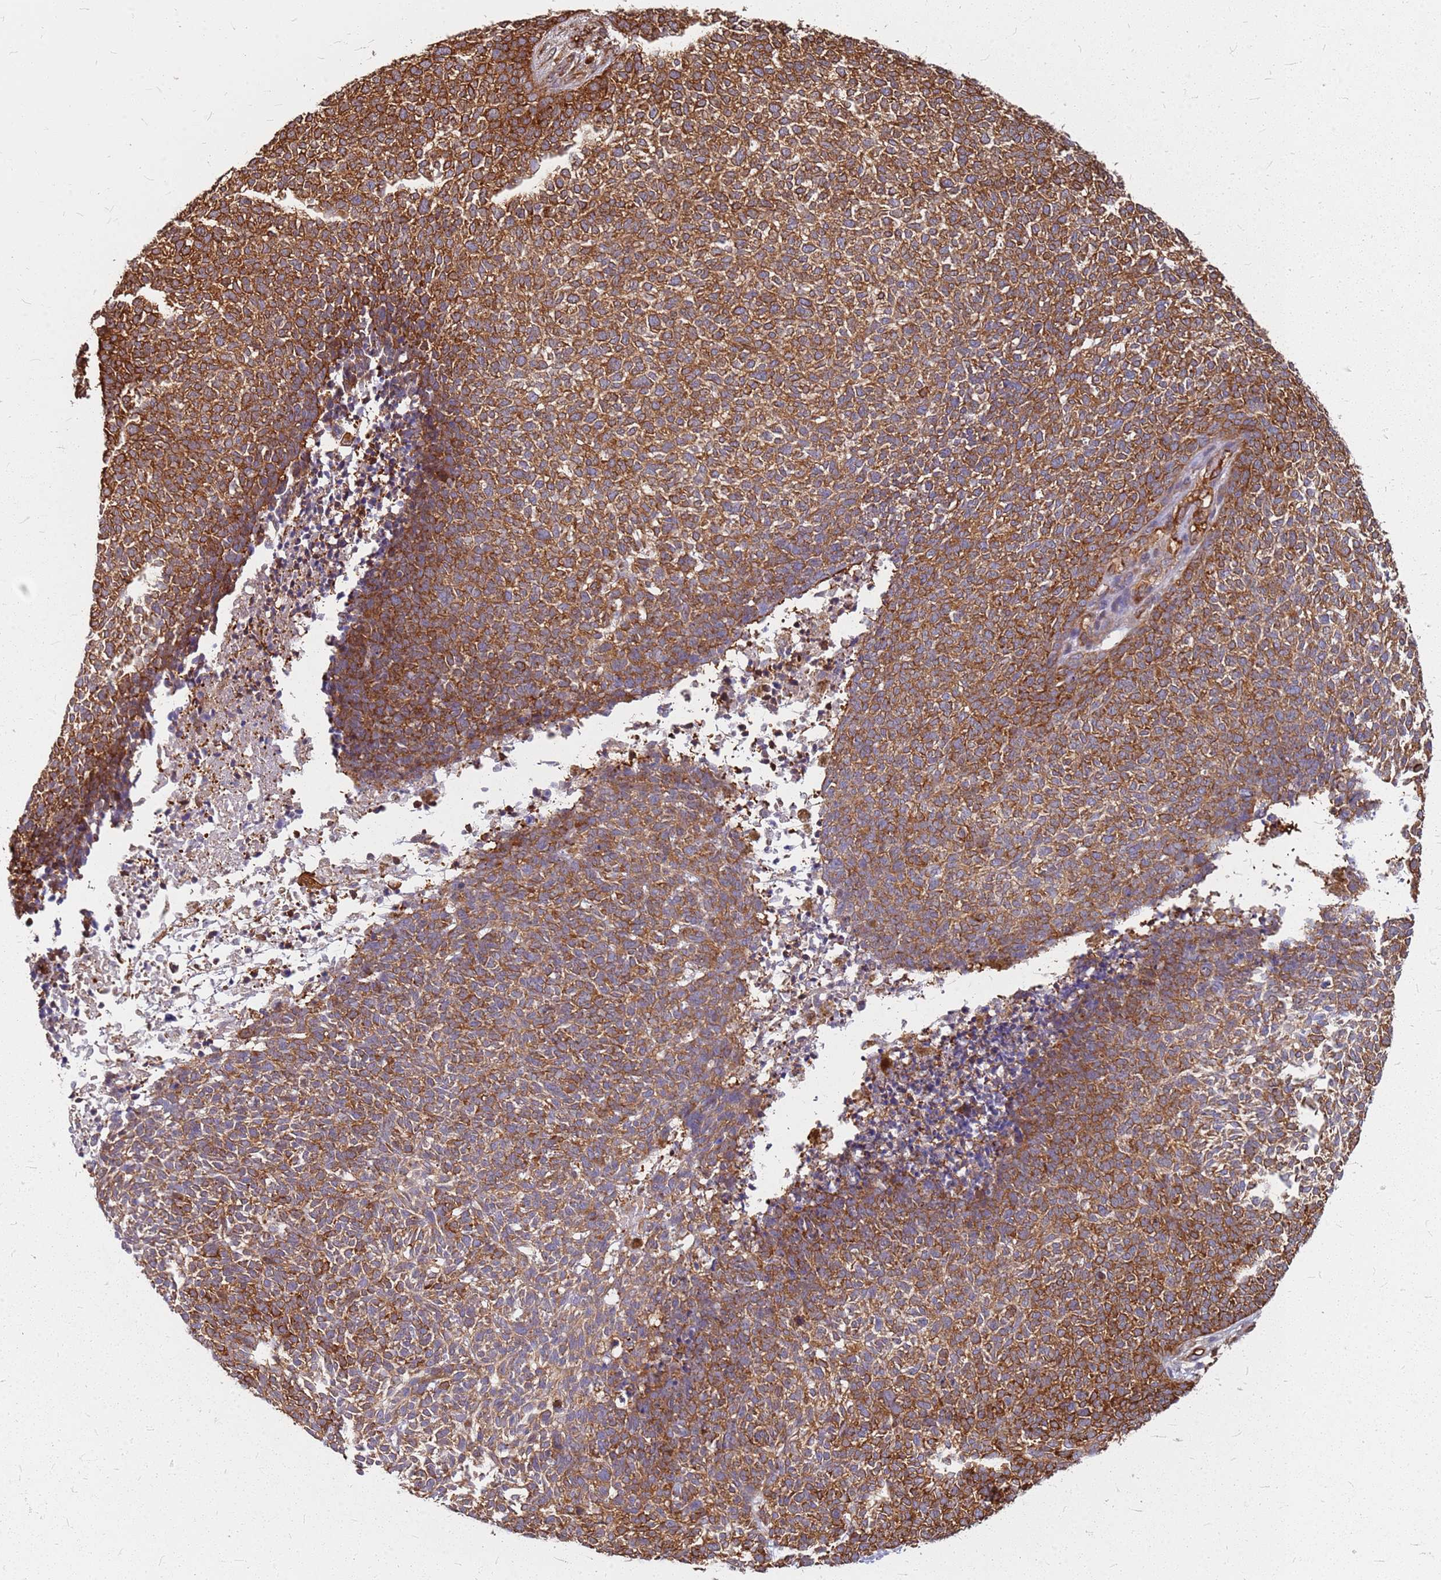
{"staining": {"intensity": "strong", "quantity": ">75%", "location": "cytoplasmic/membranous"}, "tissue": "skin cancer", "cell_type": "Tumor cells", "image_type": "cancer", "snomed": [{"axis": "morphology", "description": "Basal cell carcinoma"}, {"axis": "topography", "description": "Skin"}], "caption": "Immunohistochemistry (IHC) (DAB) staining of skin basal cell carcinoma shows strong cytoplasmic/membranous protein expression in about >75% of tumor cells.", "gene": "HDX", "patient": {"sex": "female", "age": 84}}